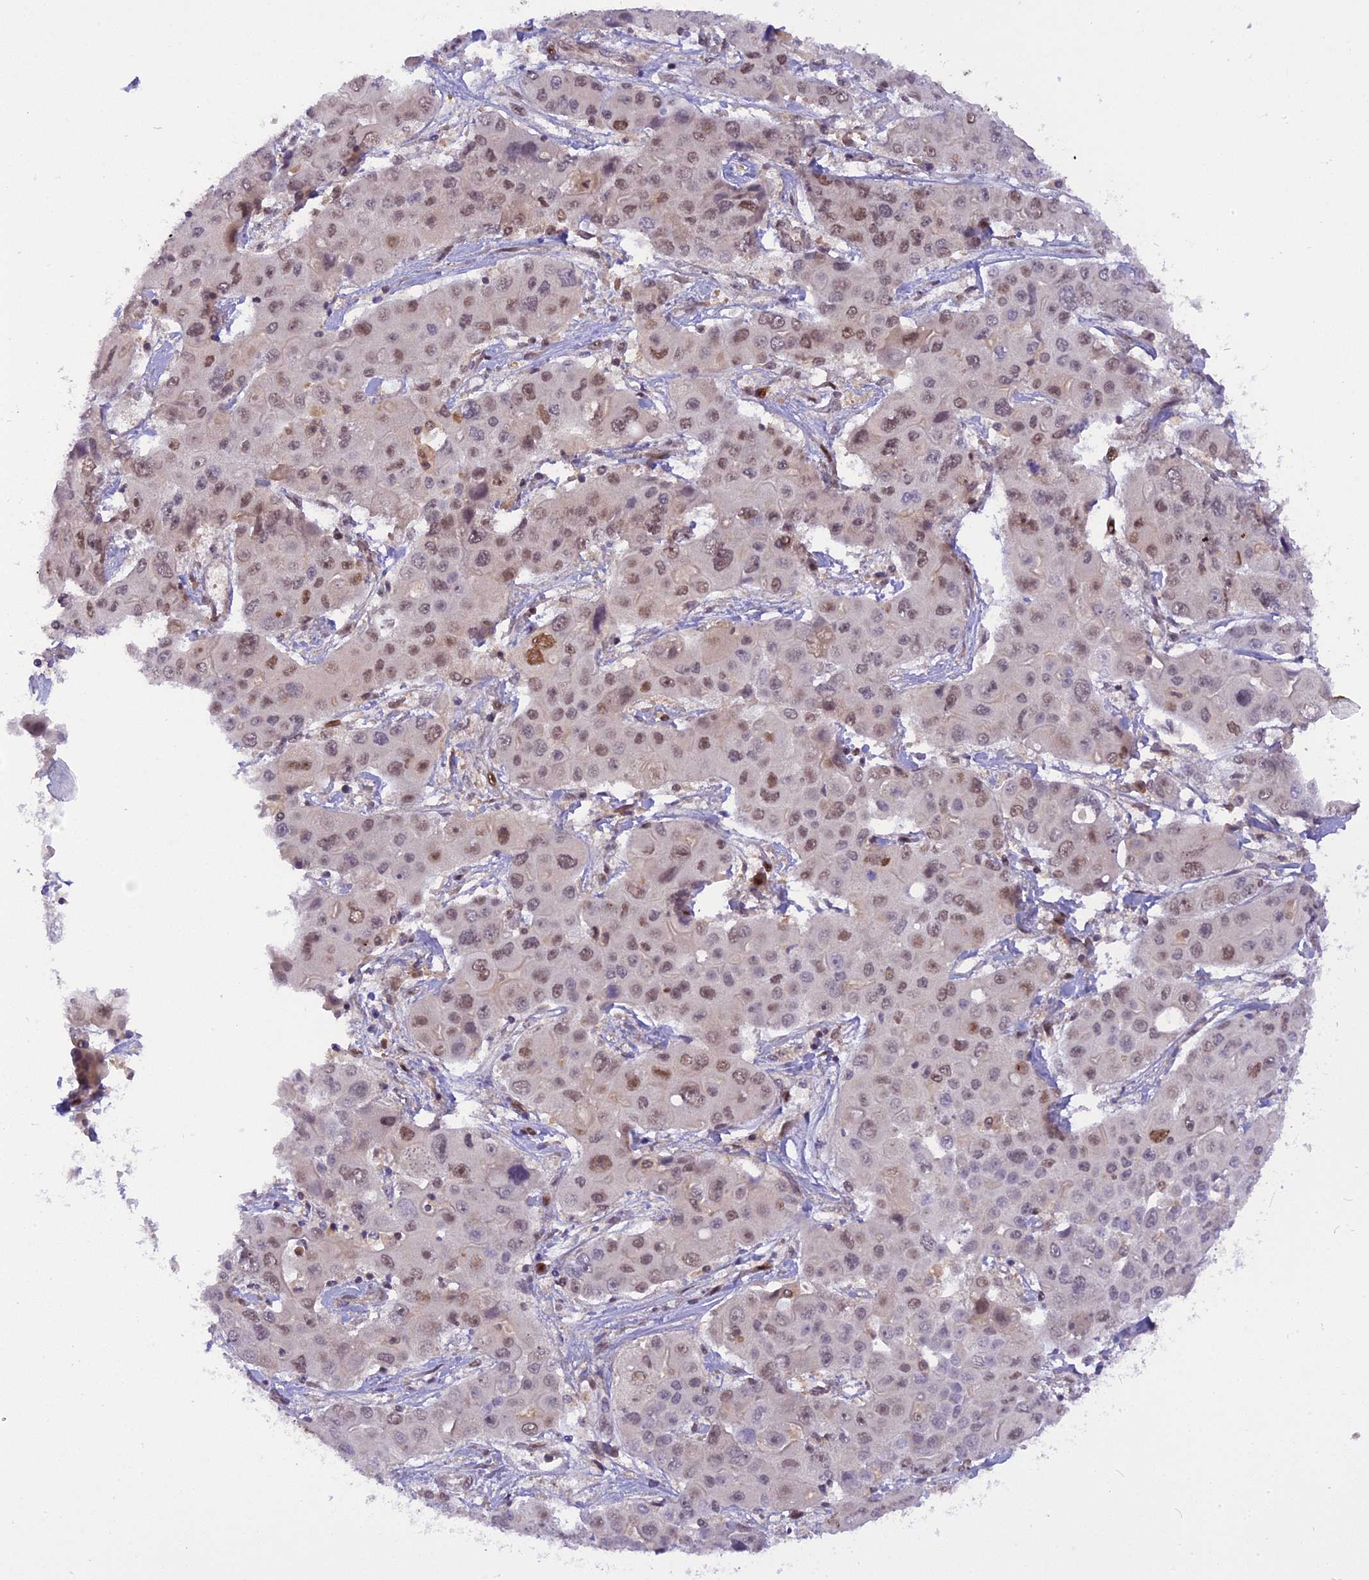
{"staining": {"intensity": "weak", "quantity": "25%-75%", "location": "nuclear"}, "tissue": "liver cancer", "cell_type": "Tumor cells", "image_type": "cancer", "snomed": [{"axis": "morphology", "description": "Cholangiocarcinoma"}, {"axis": "topography", "description": "Liver"}], "caption": "Immunohistochemical staining of liver cancer shows low levels of weak nuclear expression in approximately 25%-75% of tumor cells.", "gene": "RABGGTA", "patient": {"sex": "male", "age": 67}}